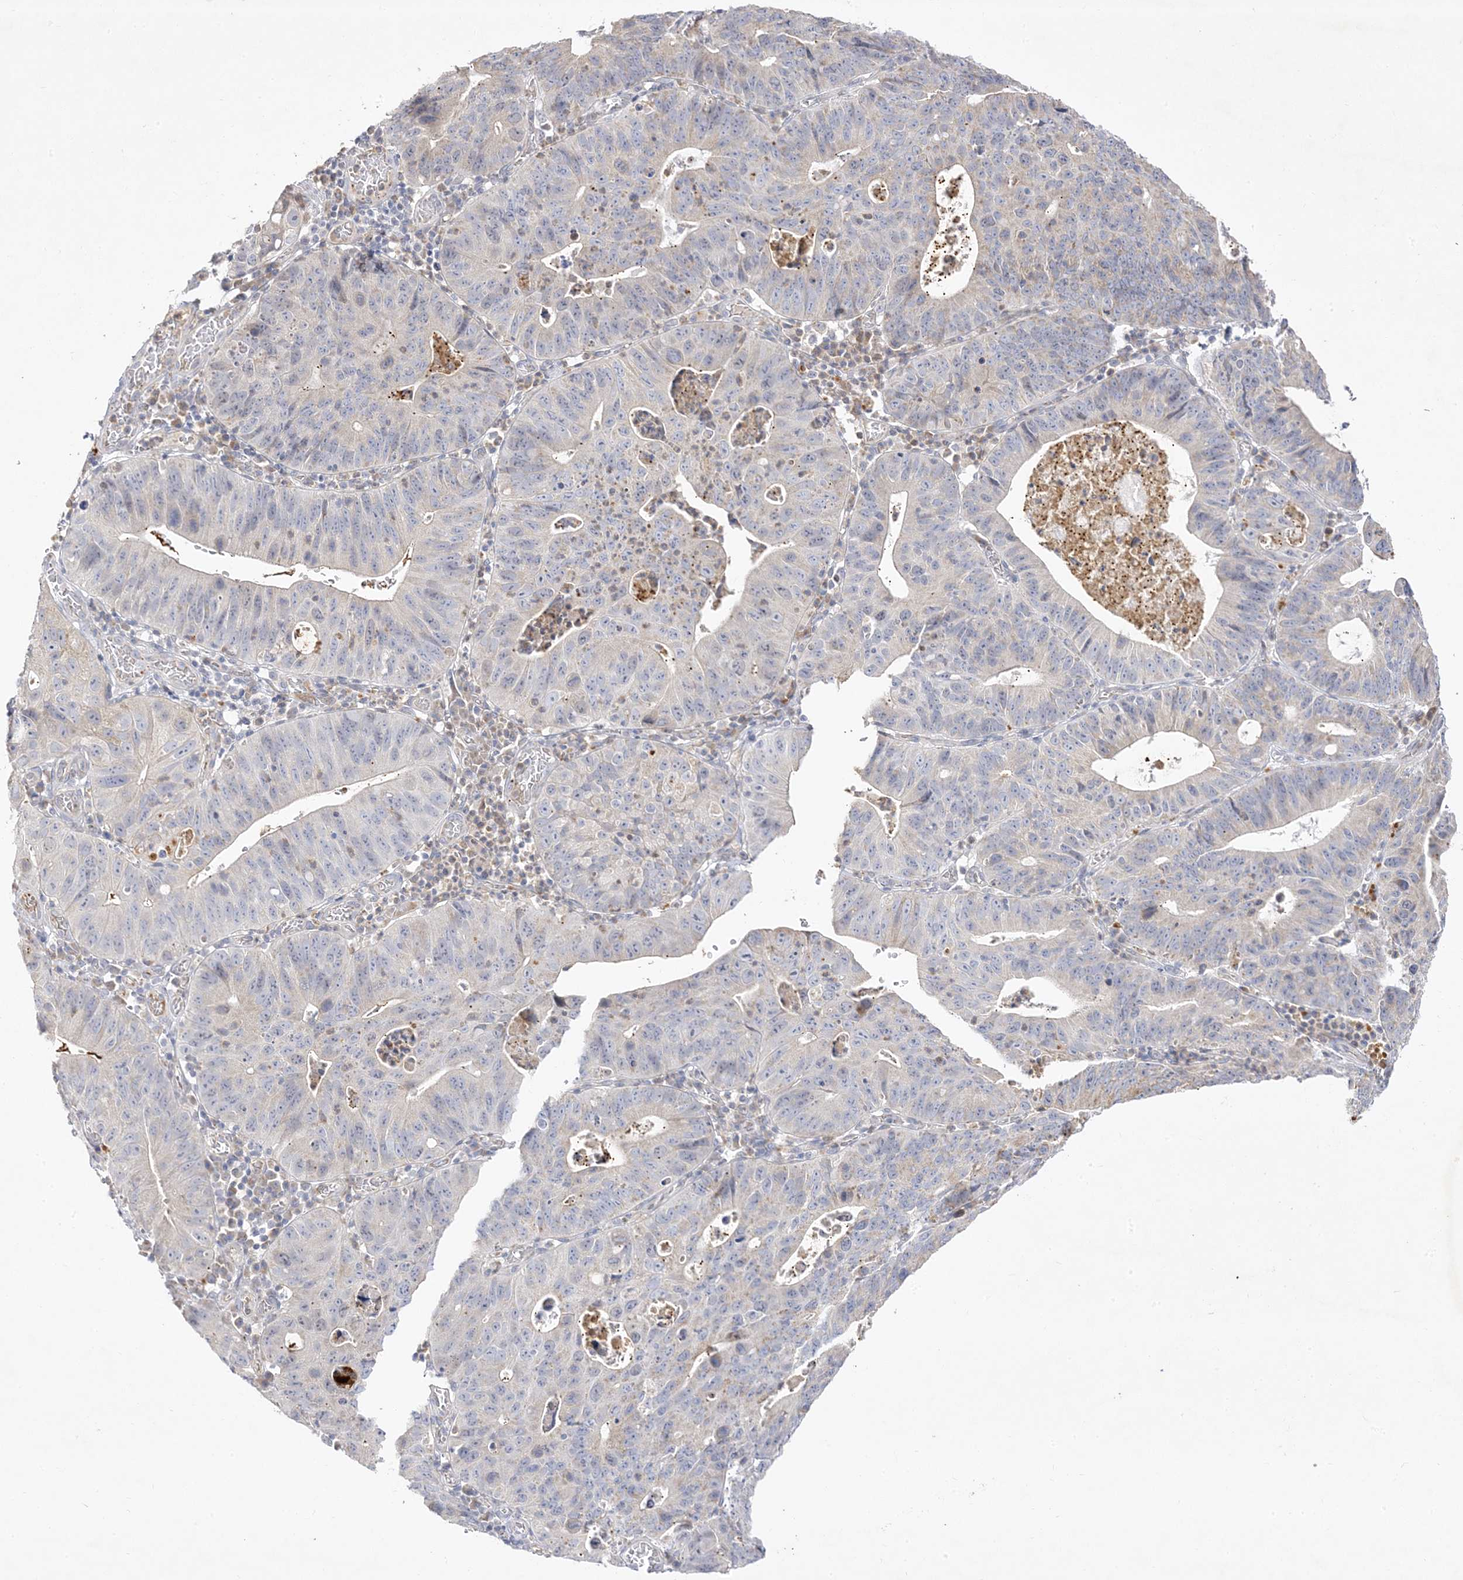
{"staining": {"intensity": "negative", "quantity": "none", "location": "none"}, "tissue": "stomach cancer", "cell_type": "Tumor cells", "image_type": "cancer", "snomed": [{"axis": "morphology", "description": "Adenocarcinoma, NOS"}, {"axis": "topography", "description": "Stomach"}], "caption": "This is an IHC histopathology image of adenocarcinoma (stomach). There is no staining in tumor cells.", "gene": "TRANK1", "patient": {"sex": "male", "age": 59}}